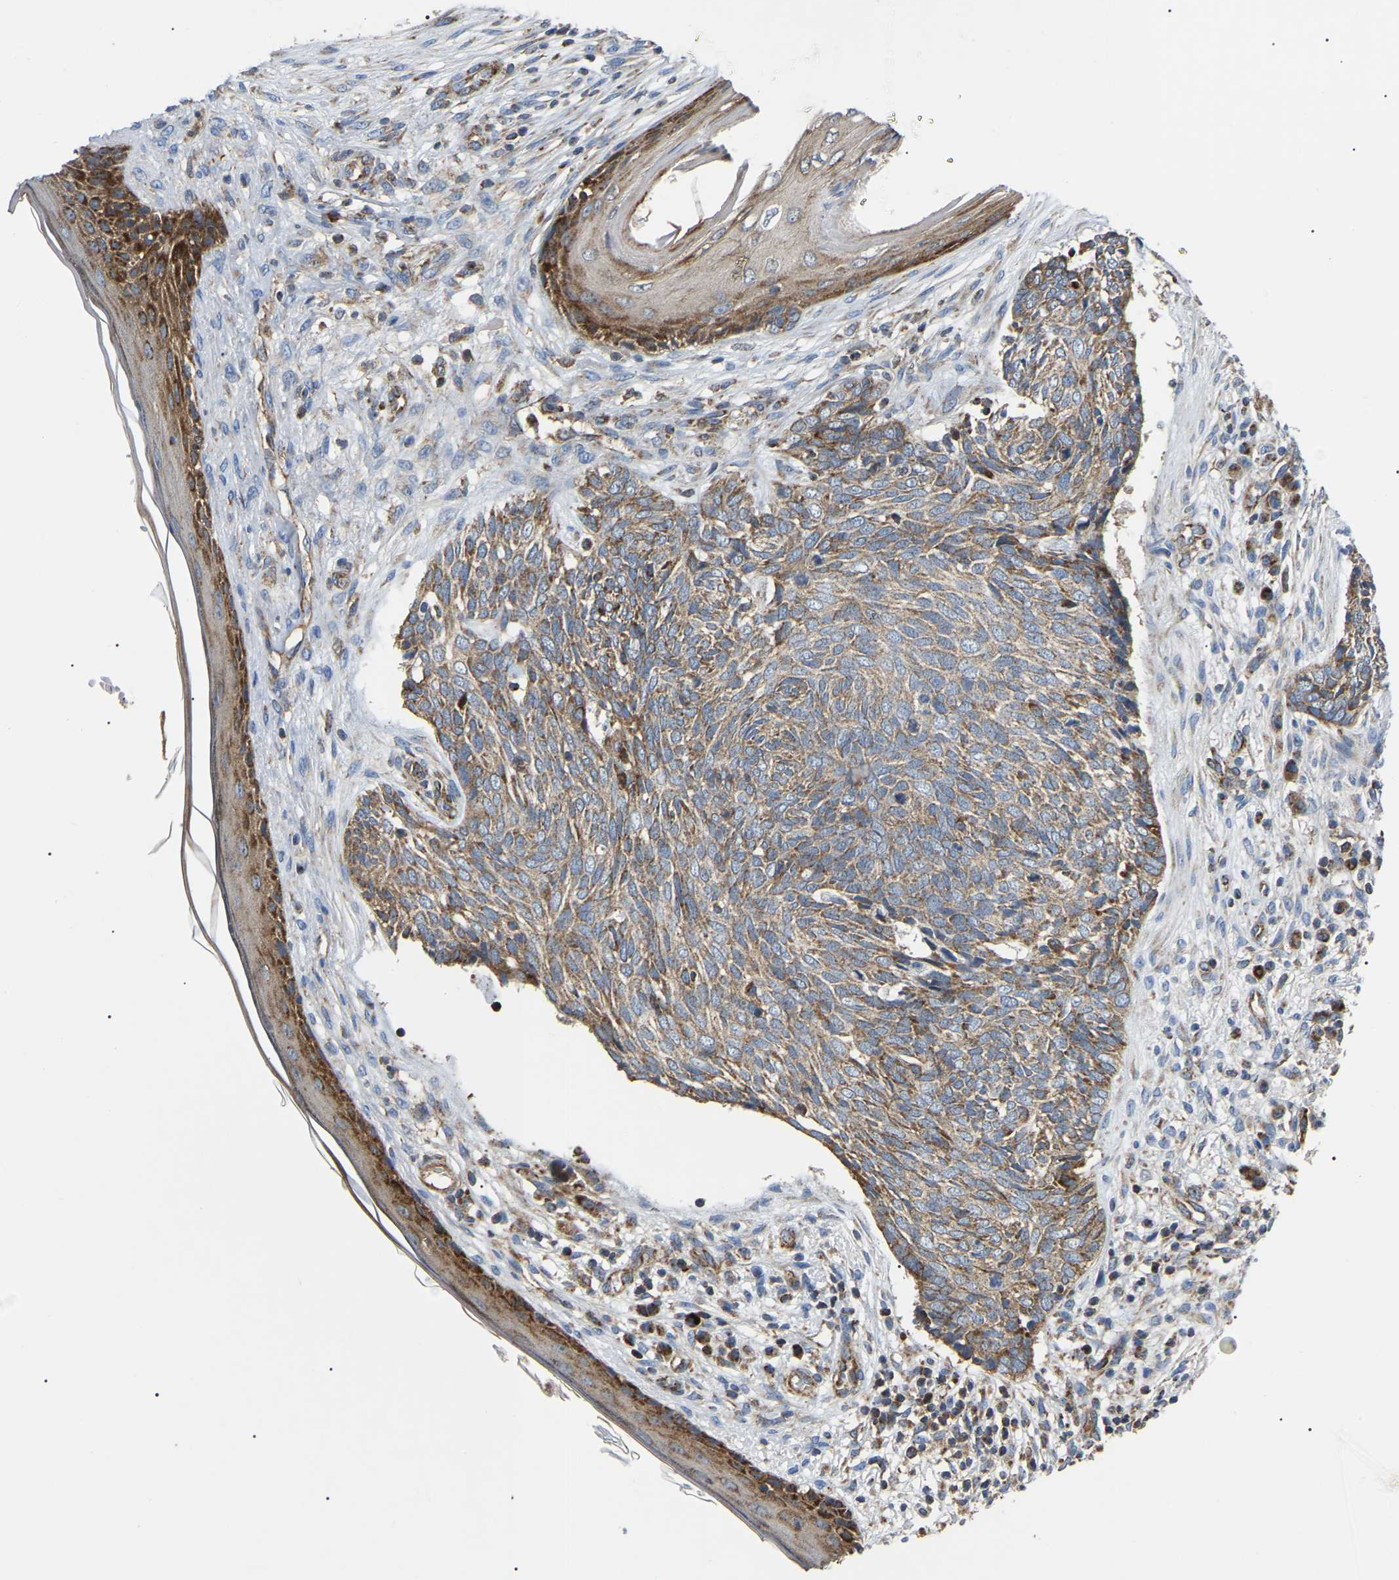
{"staining": {"intensity": "moderate", "quantity": ">75%", "location": "cytoplasmic/membranous"}, "tissue": "skin cancer", "cell_type": "Tumor cells", "image_type": "cancer", "snomed": [{"axis": "morphology", "description": "Basal cell carcinoma"}, {"axis": "topography", "description": "Skin"}], "caption": "An IHC histopathology image of neoplastic tissue is shown. Protein staining in brown labels moderate cytoplasmic/membranous positivity in skin cancer within tumor cells.", "gene": "PPM1E", "patient": {"sex": "female", "age": 84}}